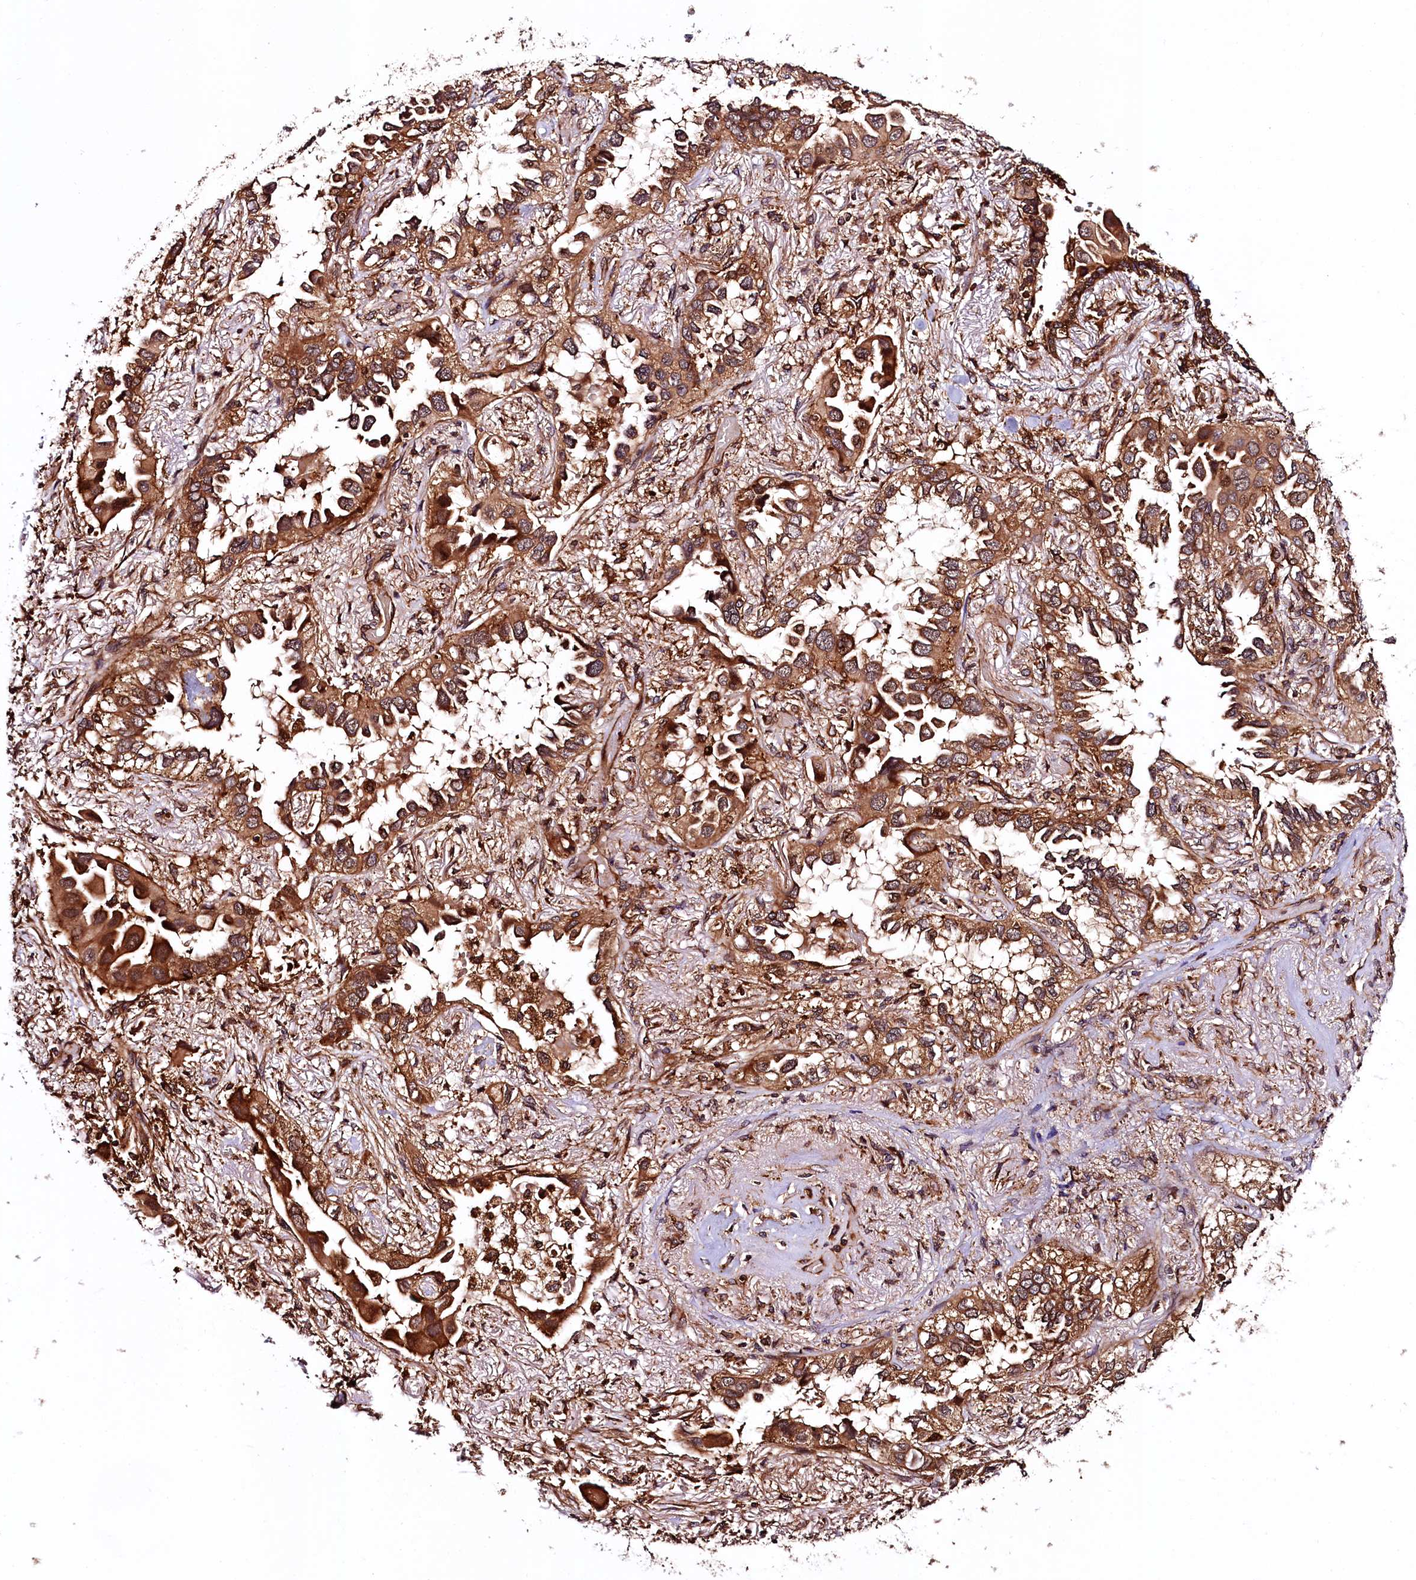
{"staining": {"intensity": "strong", "quantity": ">75%", "location": "cytoplasmic/membranous"}, "tissue": "lung cancer", "cell_type": "Tumor cells", "image_type": "cancer", "snomed": [{"axis": "morphology", "description": "Adenocarcinoma, NOS"}, {"axis": "topography", "description": "Lung"}], "caption": "IHC of lung adenocarcinoma demonstrates high levels of strong cytoplasmic/membranous staining in about >75% of tumor cells.", "gene": "VPS35", "patient": {"sex": "female", "age": 76}}